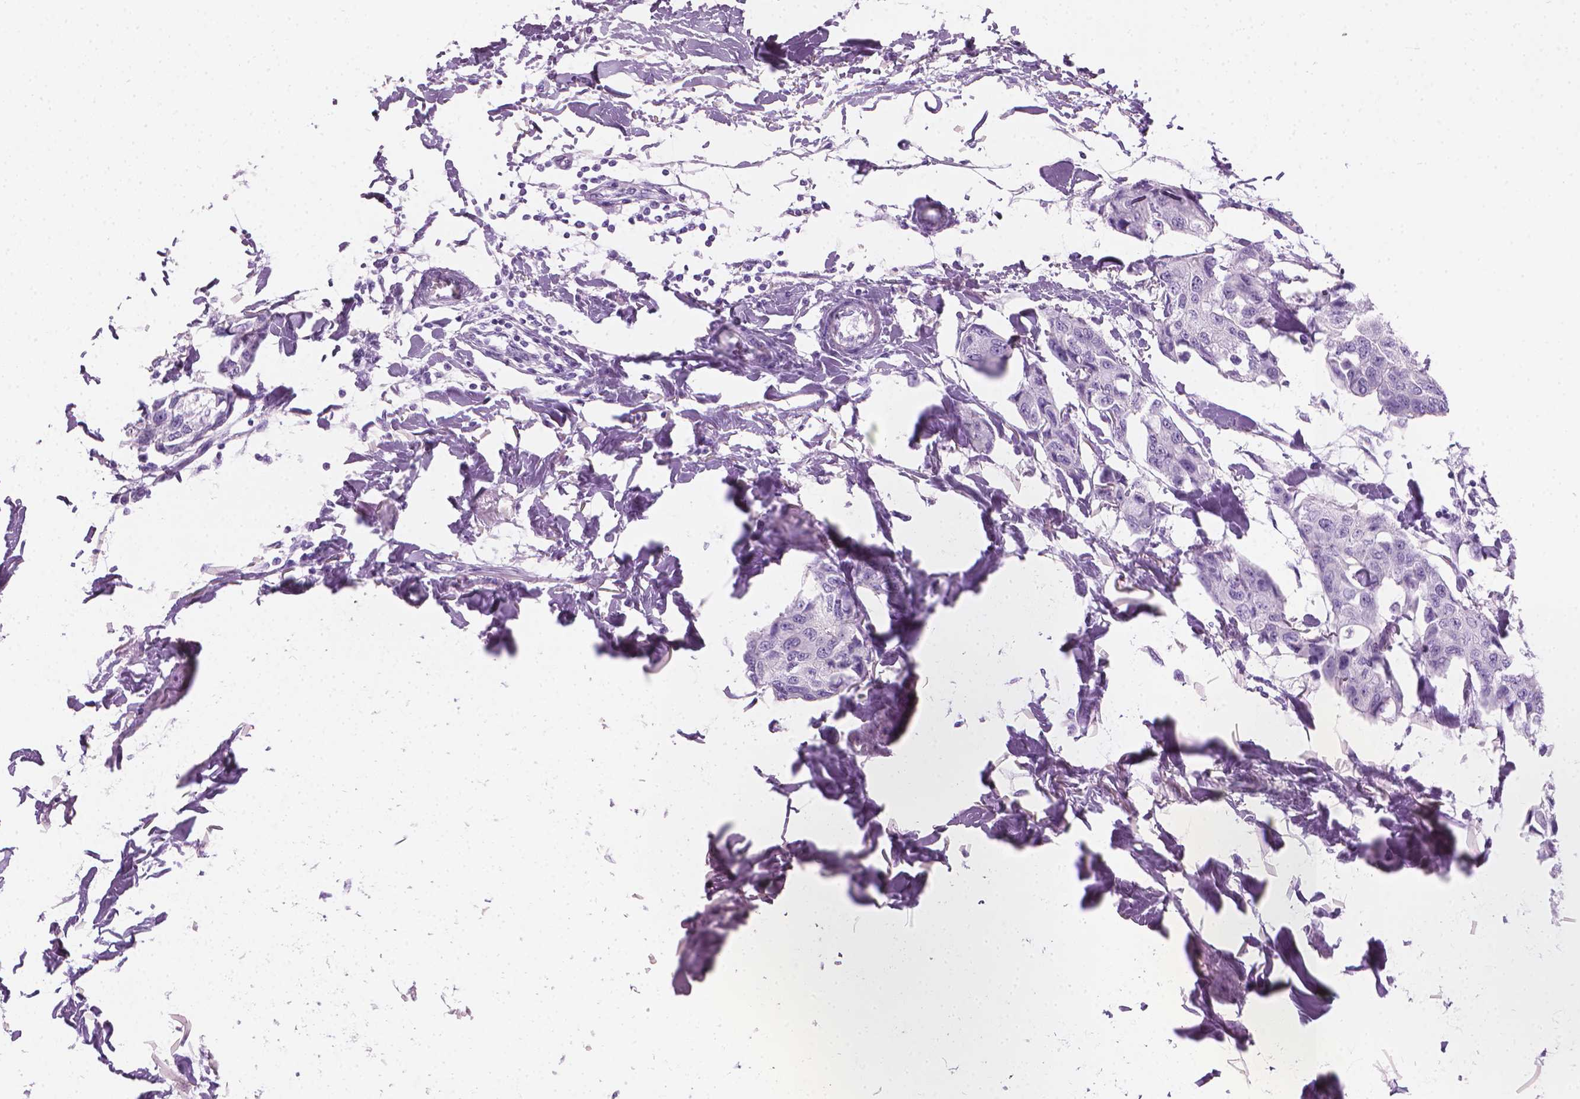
{"staining": {"intensity": "negative", "quantity": "none", "location": "none"}, "tissue": "breast cancer", "cell_type": "Tumor cells", "image_type": "cancer", "snomed": [{"axis": "morphology", "description": "Duct carcinoma"}, {"axis": "topography", "description": "Breast"}], "caption": "Tumor cells show no significant protein staining in breast cancer.", "gene": "TTC29", "patient": {"sex": "female", "age": 80}}